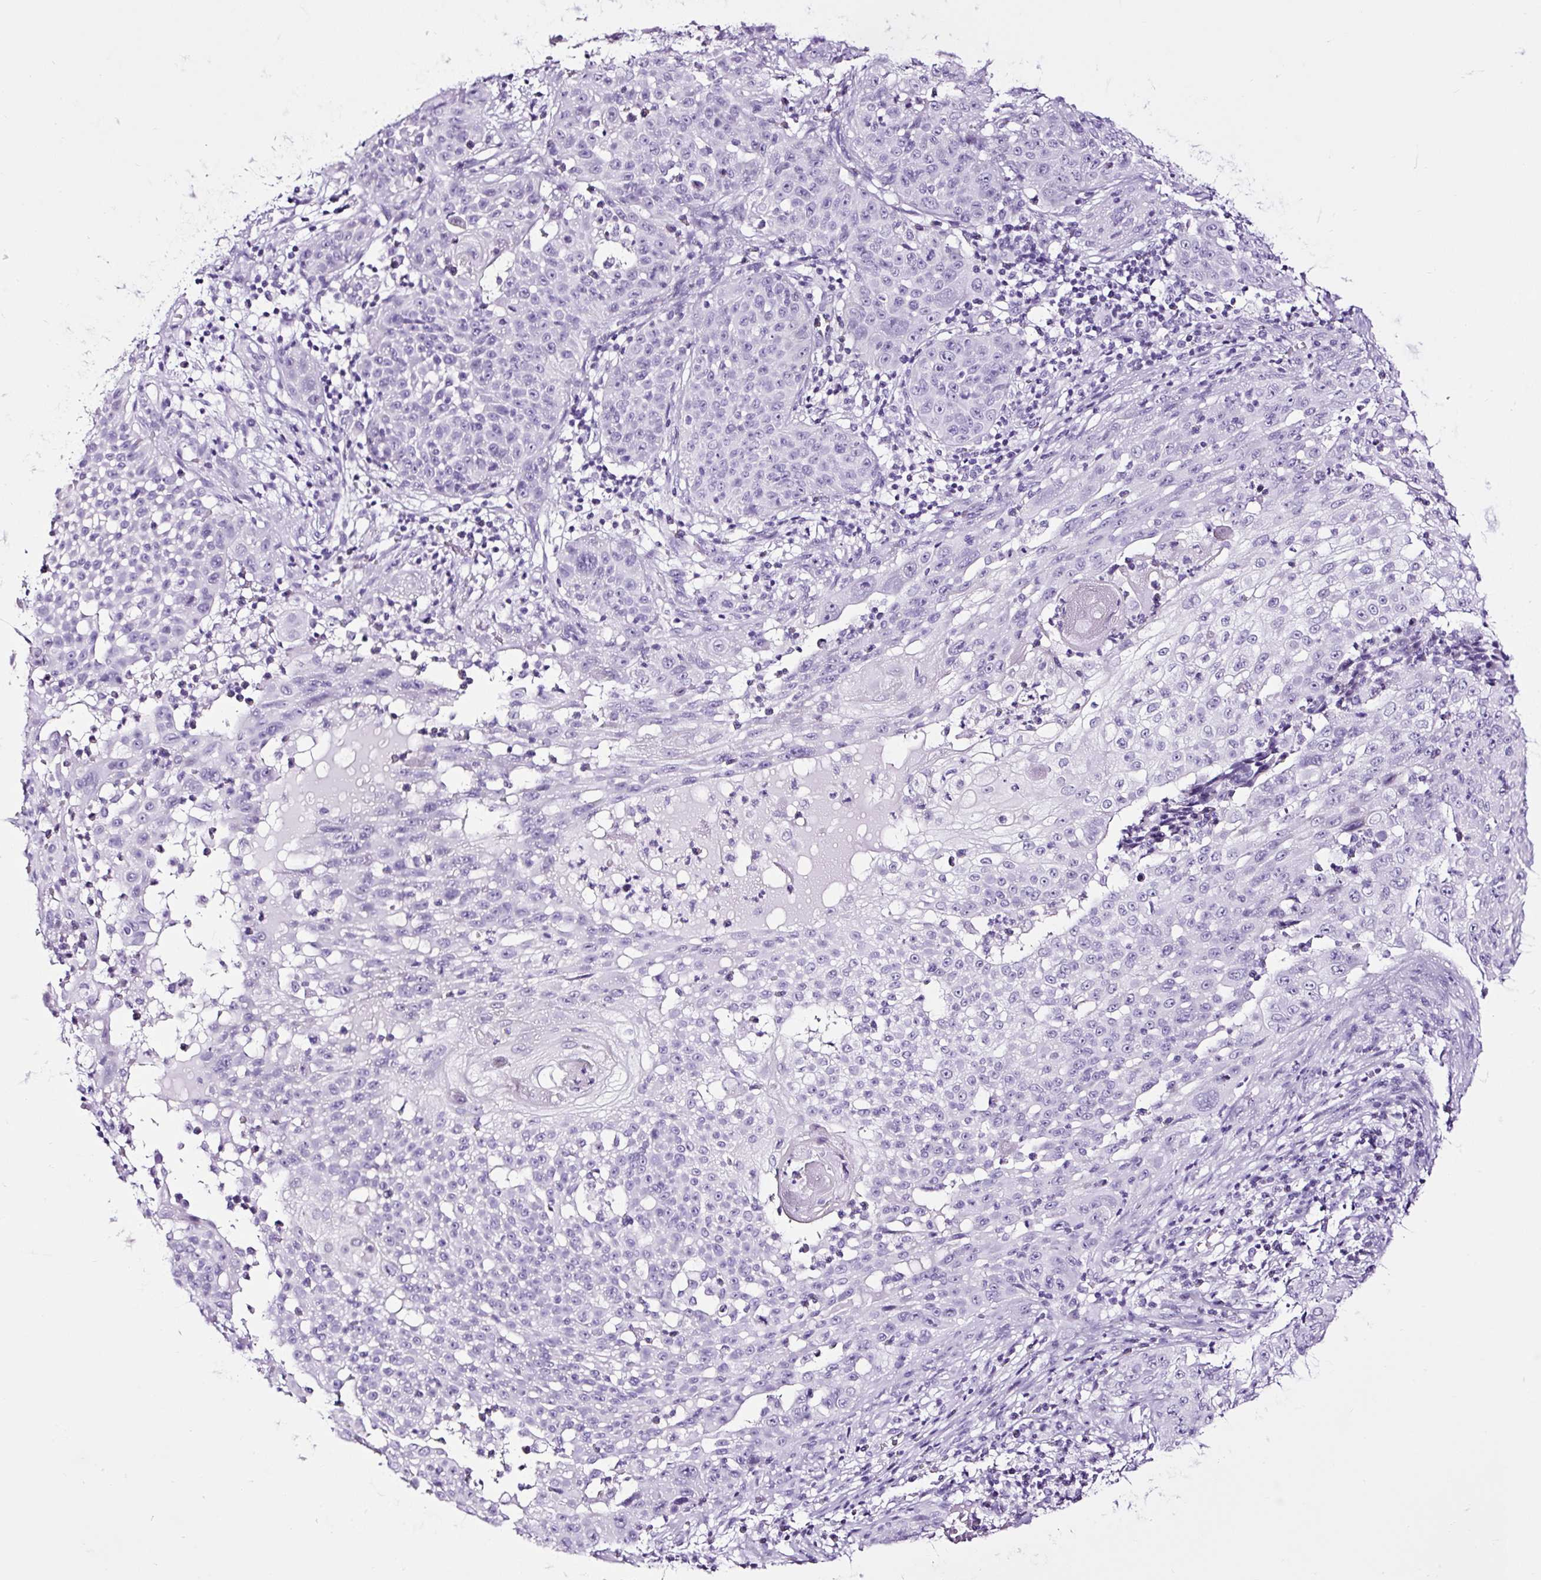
{"staining": {"intensity": "negative", "quantity": "none", "location": "none"}, "tissue": "skin cancer", "cell_type": "Tumor cells", "image_type": "cancer", "snomed": [{"axis": "morphology", "description": "Squamous cell carcinoma, NOS"}, {"axis": "topography", "description": "Skin"}], "caption": "High power microscopy histopathology image of an immunohistochemistry (IHC) micrograph of skin cancer (squamous cell carcinoma), revealing no significant expression in tumor cells. Brightfield microscopy of IHC stained with DAB (3,3'-diaminobenzidine) (brown) and hematoxylin (blue), captured at high magnification.", "gene": "NPHS2", "patient": {"sex": "male", "age": 24}}